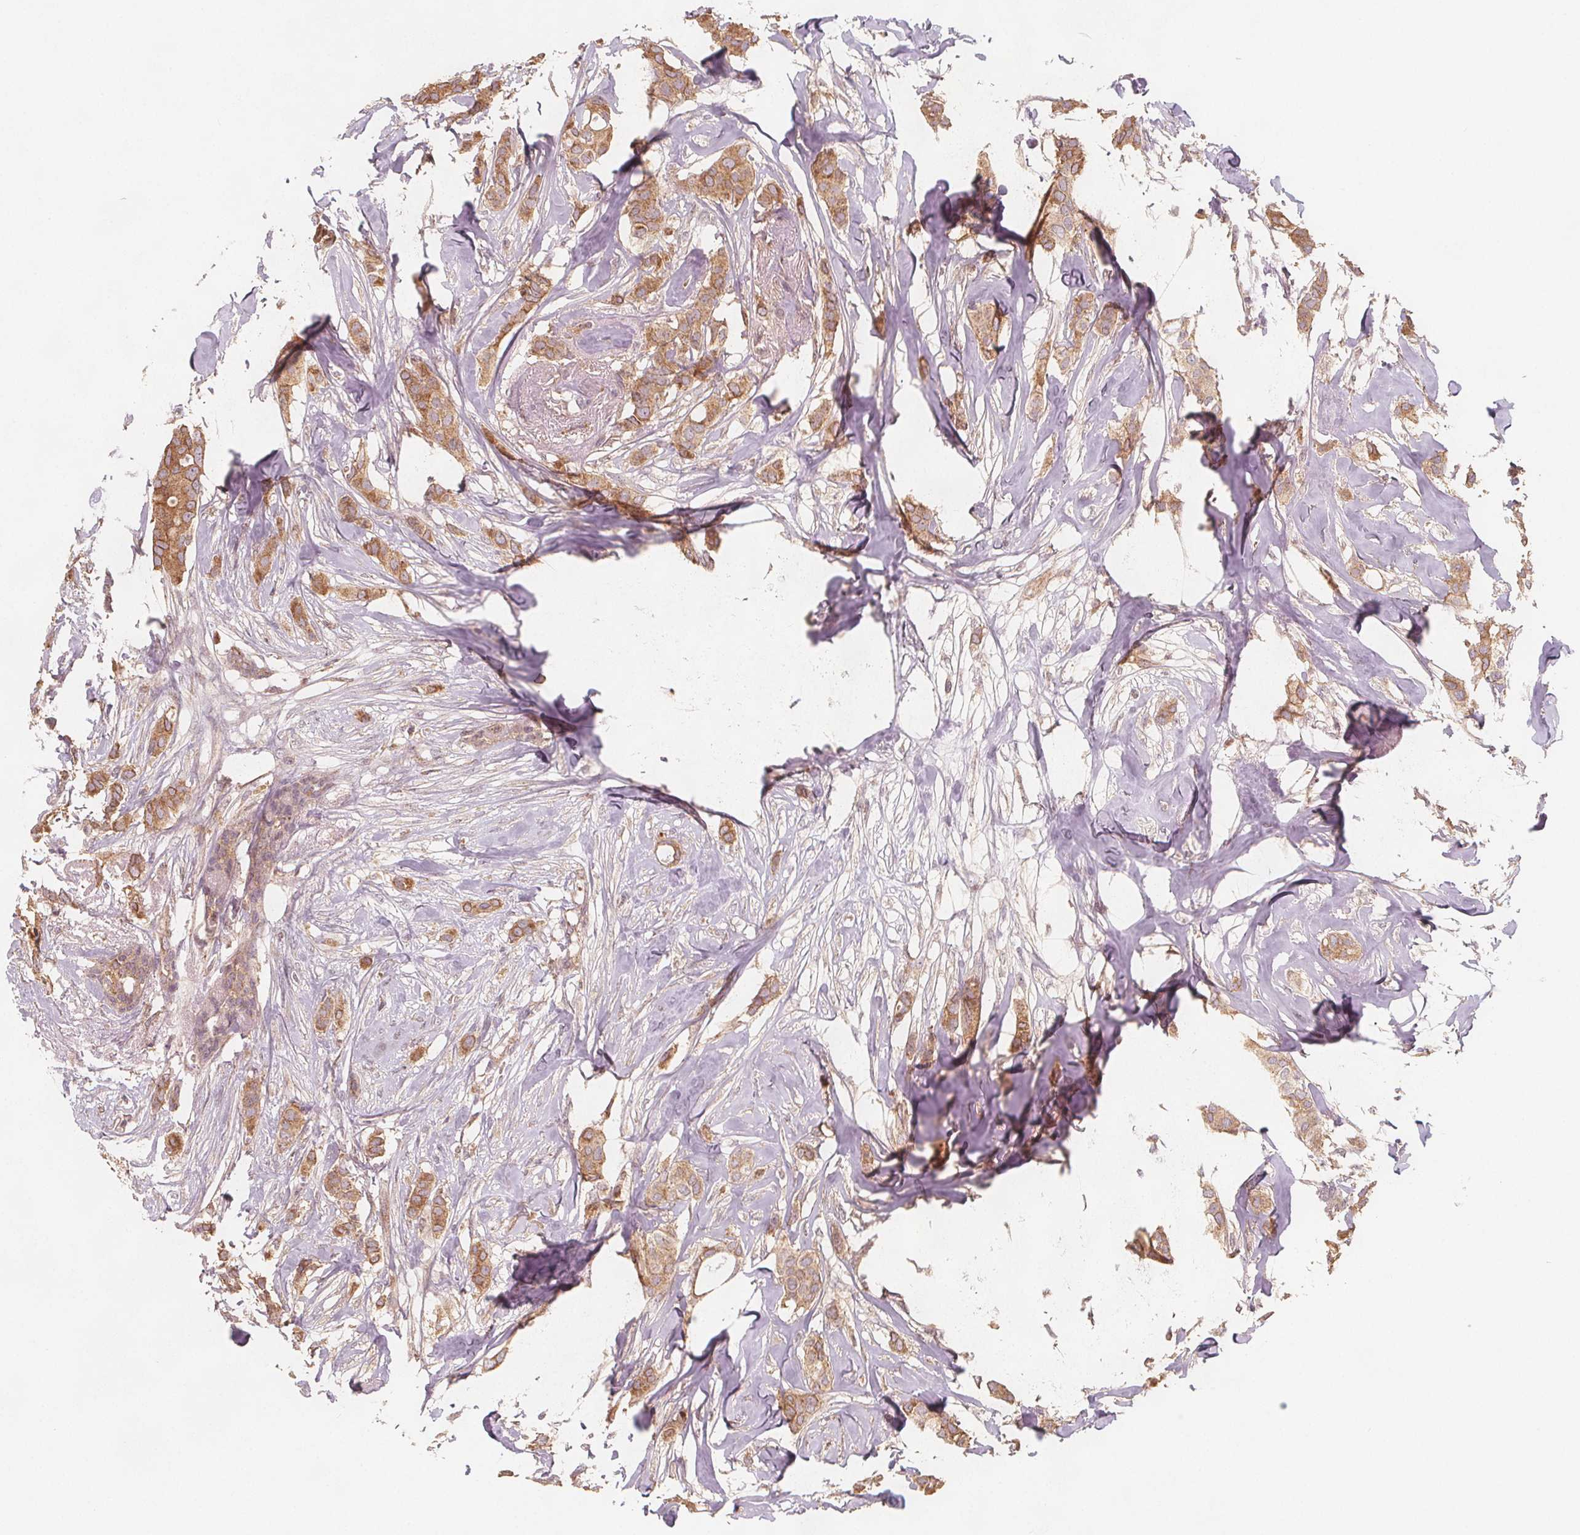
{"staining": {"intensity": "moderate", "quantity": ">75%", "location": "cytoplasmic/membranous"}, "tissue": "breast cancer", "cell_type": "Tumor cells", "image_type": "cancer", "snomed": [{"axis": "morphology", "description": "Duct carcinoma"}, {"axis": "topography", "description": "Breast"}], "caption": "There is medium levels of moderate cytoplasmic/membranous expression in tumor cells of breast cancer, as demonstrated by immunohistochemical staining (brown color).", "gene": "NCSTN", "patient": {"sex": "female", "age": 62}}